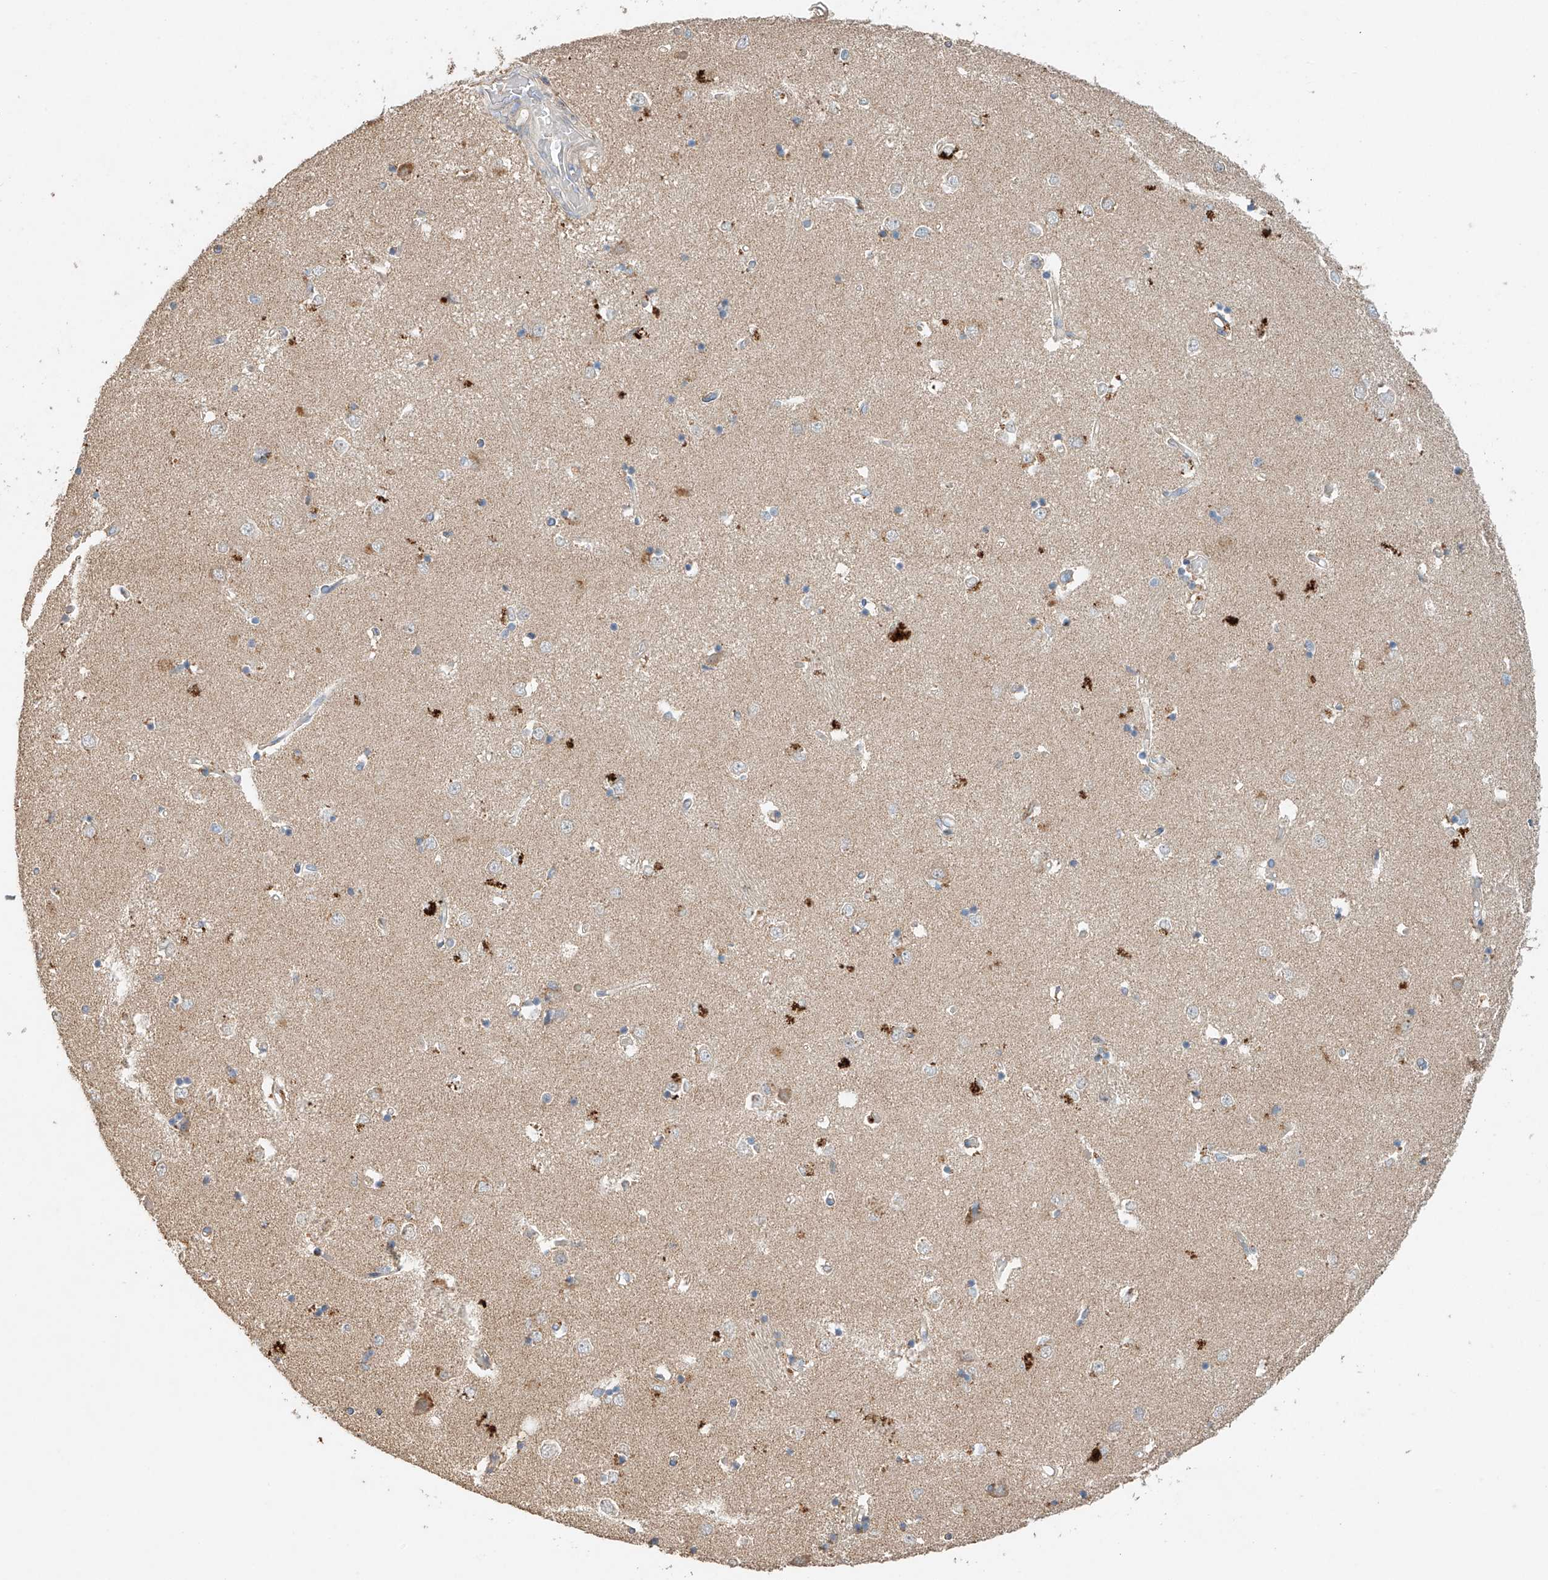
{"staining": {"intensity": "negative", "quantity": "none", "location": "none"}, "tissue": "caudate", "cell_type": "Glial cells", "image_type": "normal", "snomed": [{"axis": "morphology", "description": "Normal tissue, NOS"}, {"axis": "topography", "description": "Lateral ventricle wall"}], "caption": "Caudate was stained to show a protein in brown. There is no significant staining in glial cells. The staining is performed using DAB brown chromogen with nuclei counter-stained in using hematoxylin.", "gene": "GNB1L", "patient": {"sex": "male", "age": 45}}